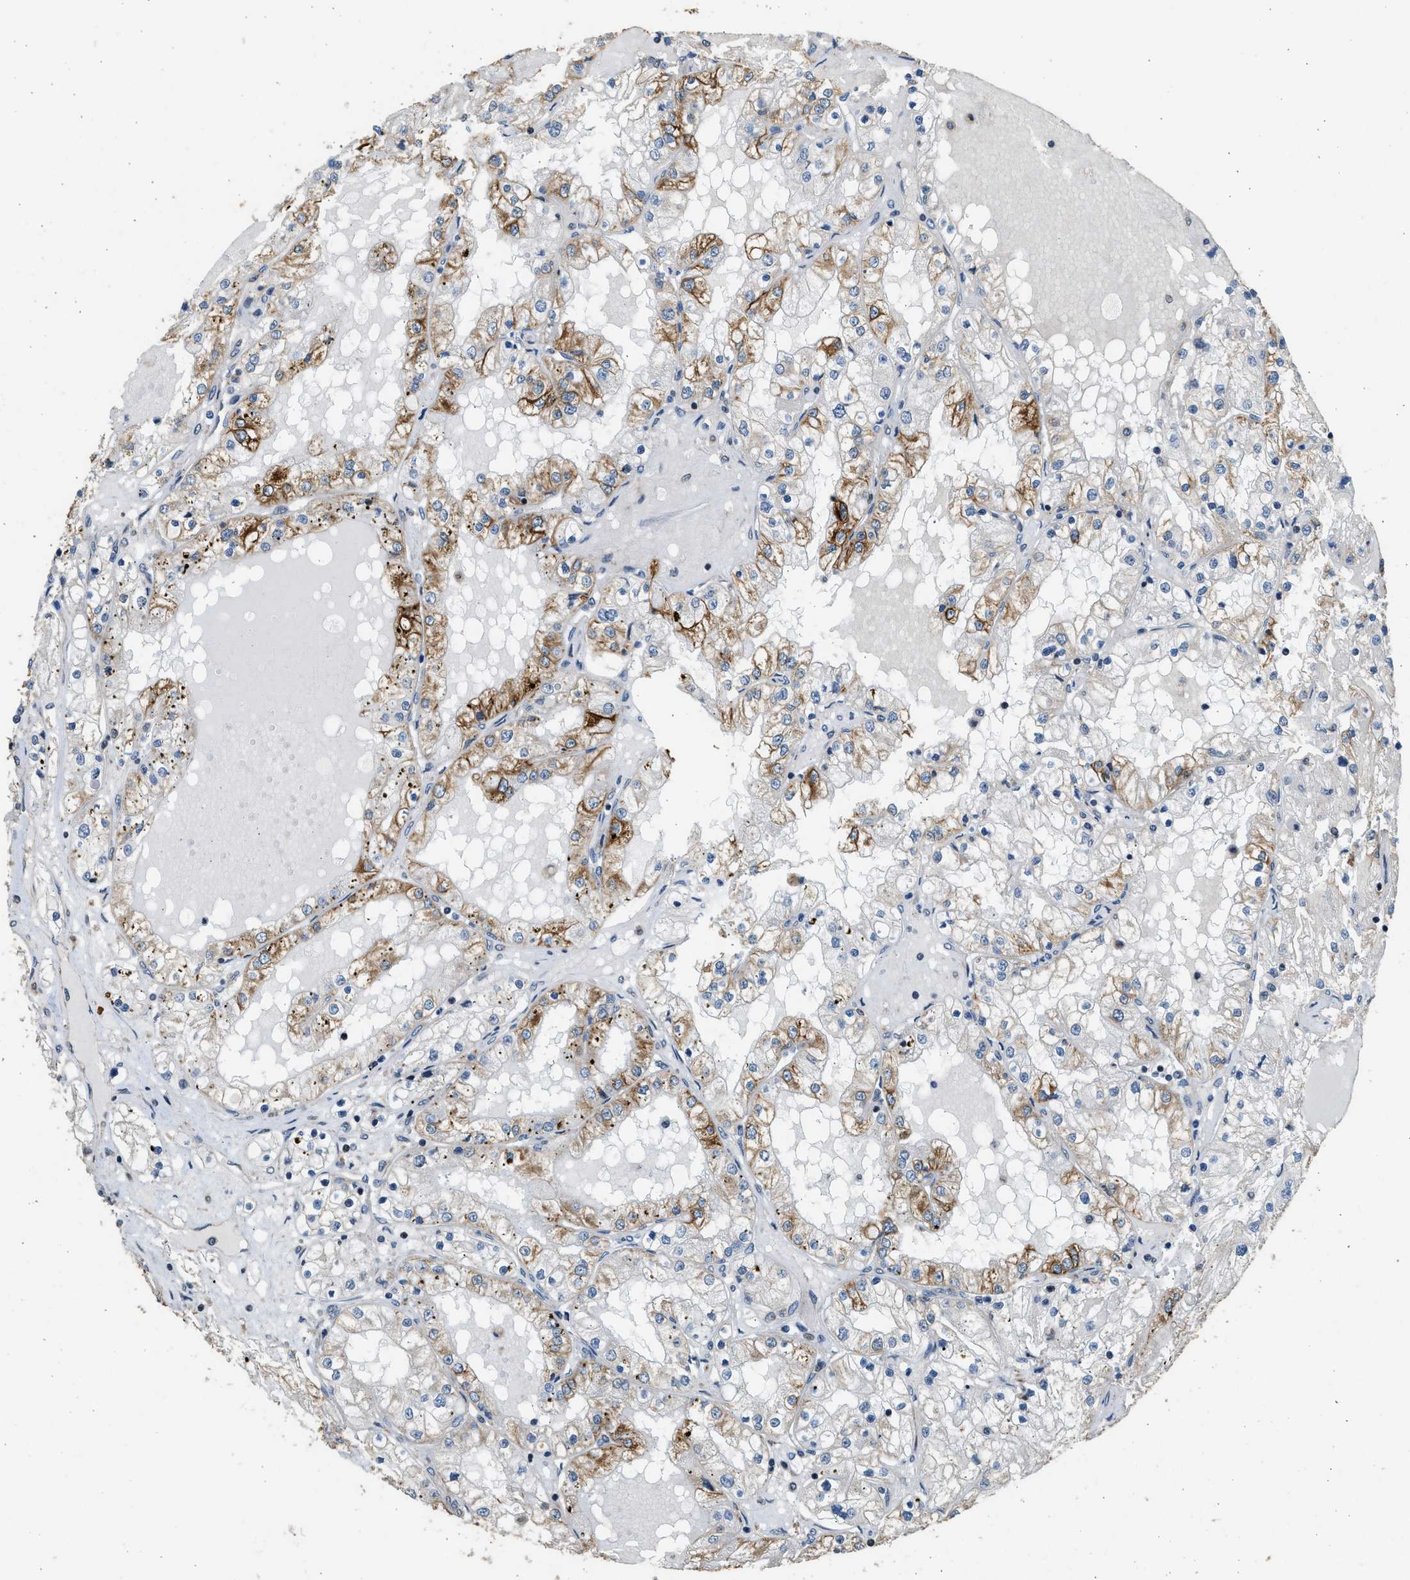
{"staining": {"intensity": "moderate", "quantity": "<25%", "location": "cytoplasmic/membranous"}, "tissue": "renal cancer", "cell_type": "Tumor cells", "image_type": "cancer", "snomed": [{"axis": "morphology", "description": "Adenocarcinoma, NOS"}, {"axis": "topography", "description": "Kidney"}], "caption": "This is an image of IHC staining of renal cancer (adenocarcinoma), which shows moderate expression in the cytoplasmic/membranous of tumor cells.", "gene": "PCLO", "patient": {"sex": "male", "age": 68}}